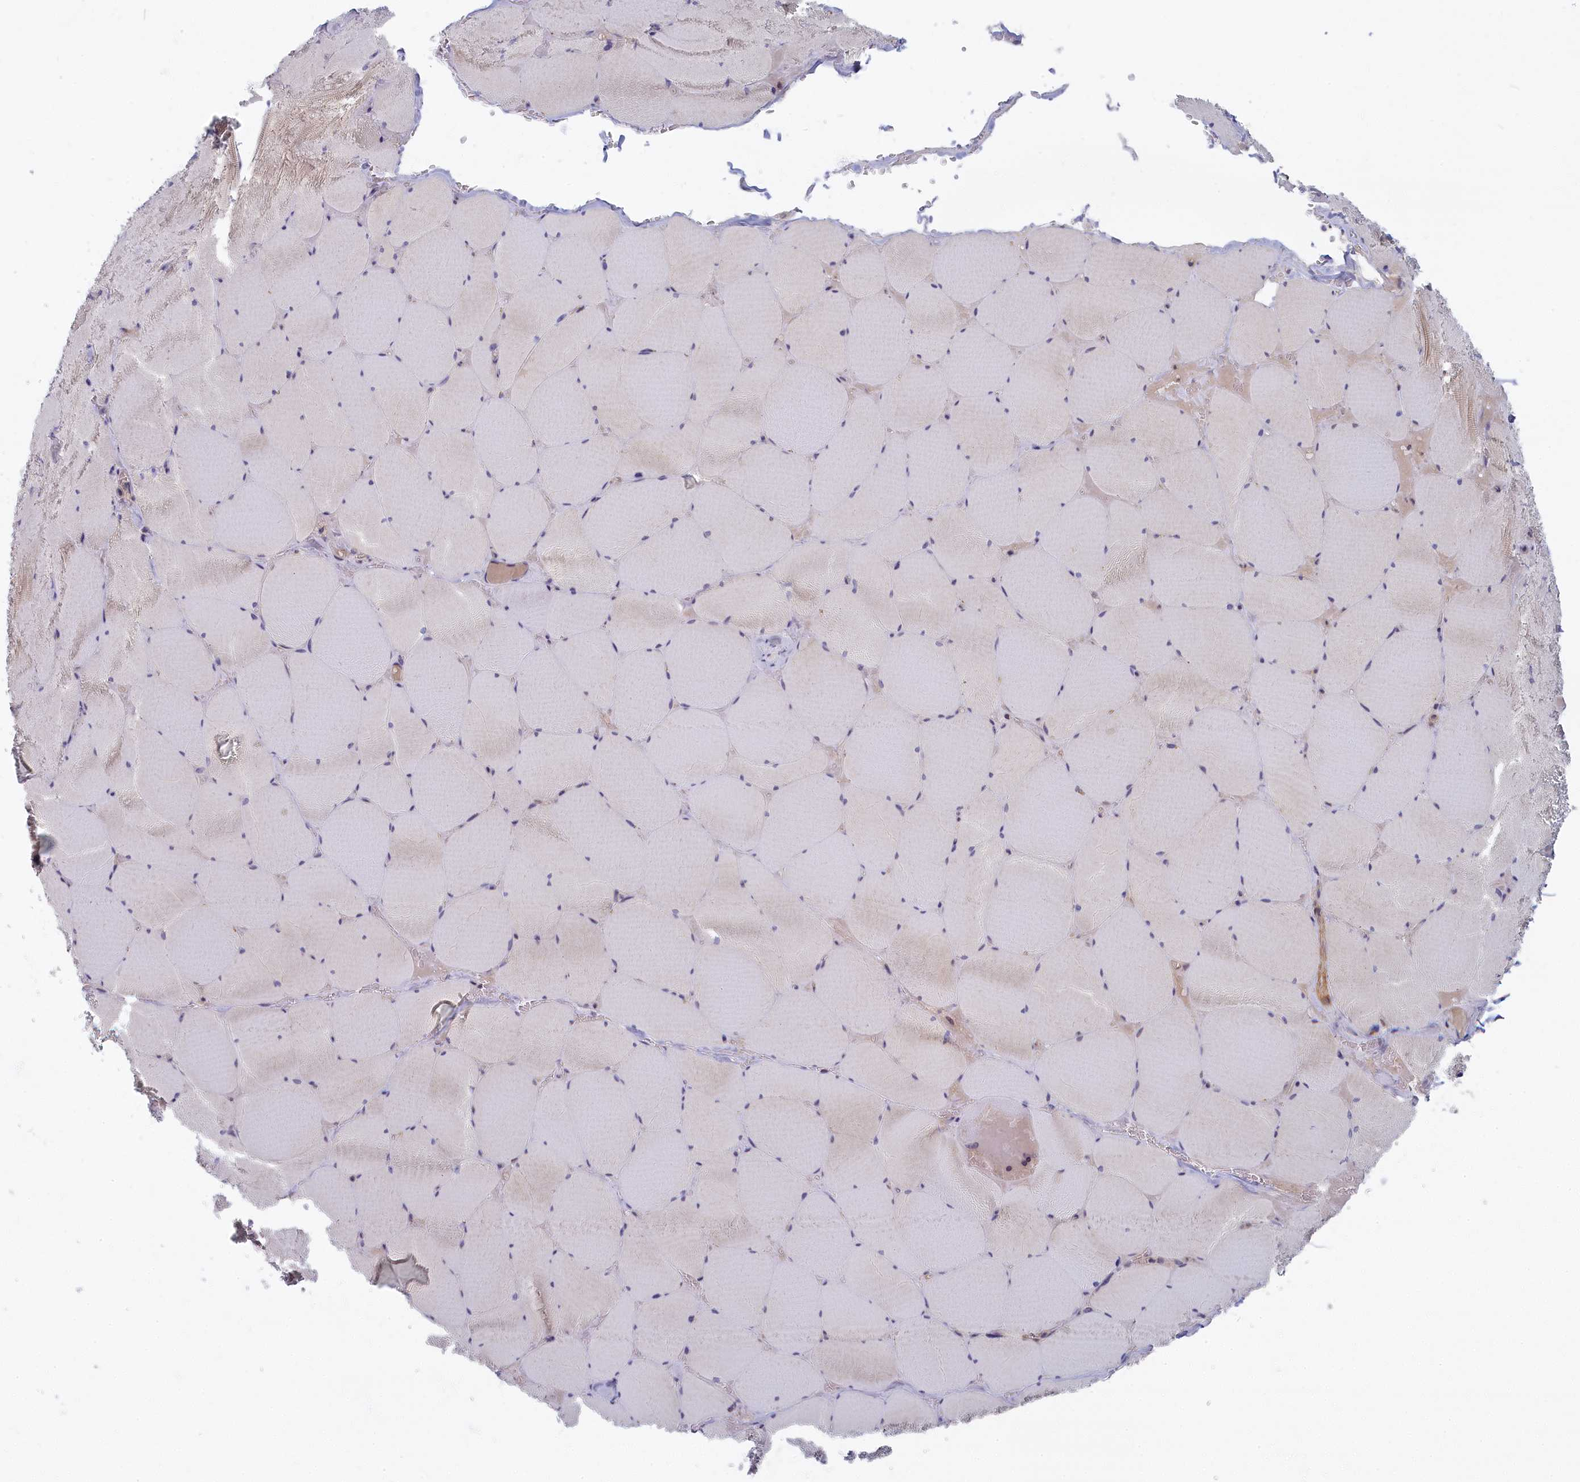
{"staining": {"intensity": "weak", "quantity": "<25%", "location": "cytoplasmic/membranous"}, "tissue": "skeletal muscle", "cell_type": "Myocytes", "image_type": "normal", "snomed": [{"axis": "morphology", "description": "Normal tissue, NOS"}, {"axis": "topography", "description": "Skeletal muscle"}, {"axis": "topography", "description": "Head-Neck"}], "caption": "Image shows no significant protein staining in myocytes of unremarkable skeletal muscle. Nuclei are stained in blue.", "gene": "TRPM4", "patient": {"sex": "male", "age": 66}}